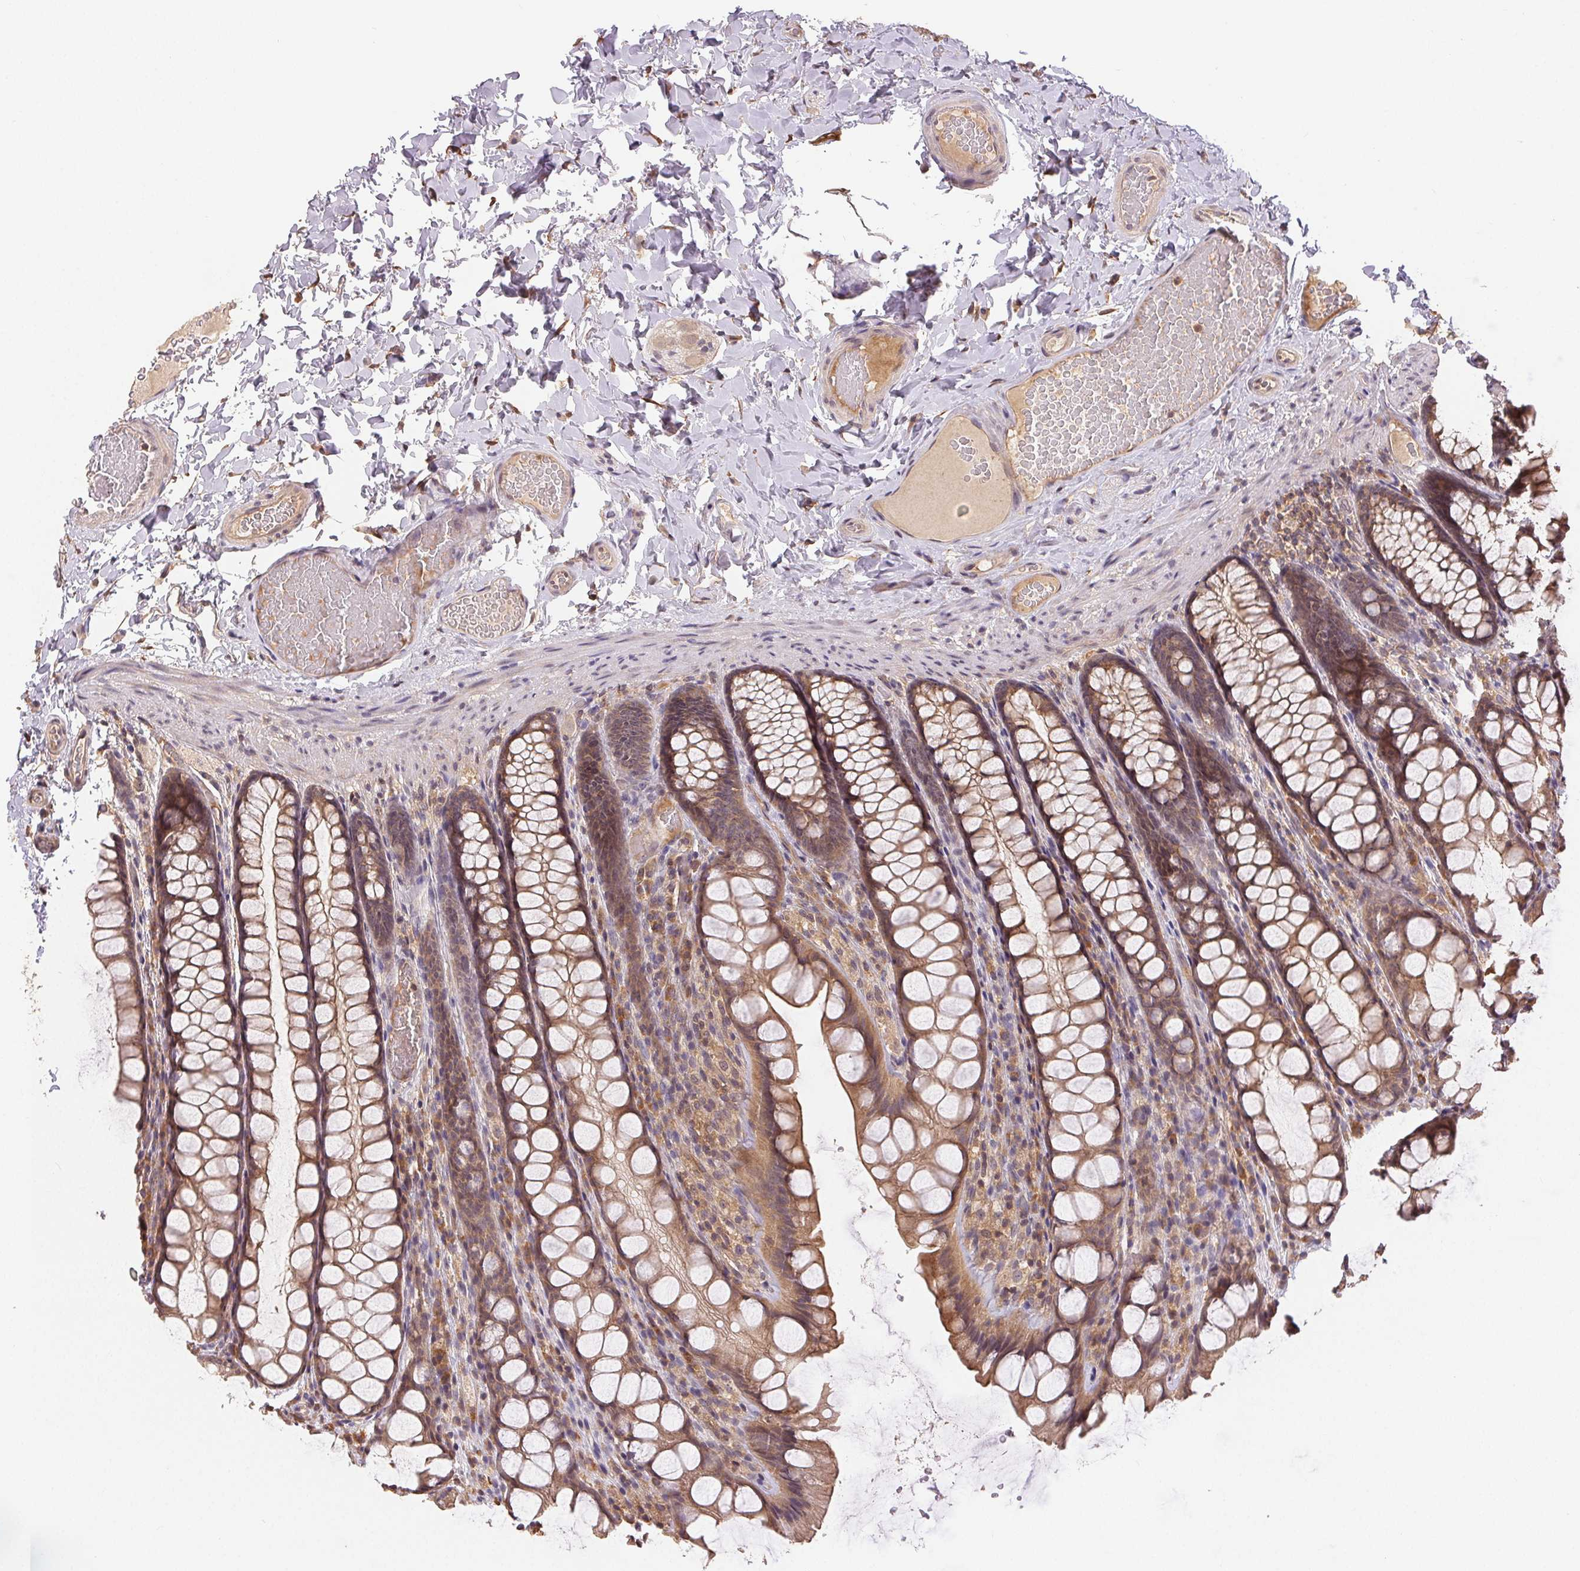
{"staining": {"intensity": "weak", "quantity": ">75%", "location": "cytoplasmic/membranous"}, "tissue": "colon", "cell_type": "Endothelial cells", "image_type": "normal", "snomed": [{"axis": "morphology", "description": "Normal tissue, NOS"}, {"axis": "topography", "description": "Colon"}], "caption": "Weak cytoplasmic/membranous expression is appreciated in about >75% of endothelial cells in benign colon.", "gene": "MAPKAPK2", "patient": {"sex": "male", "age": 47}}